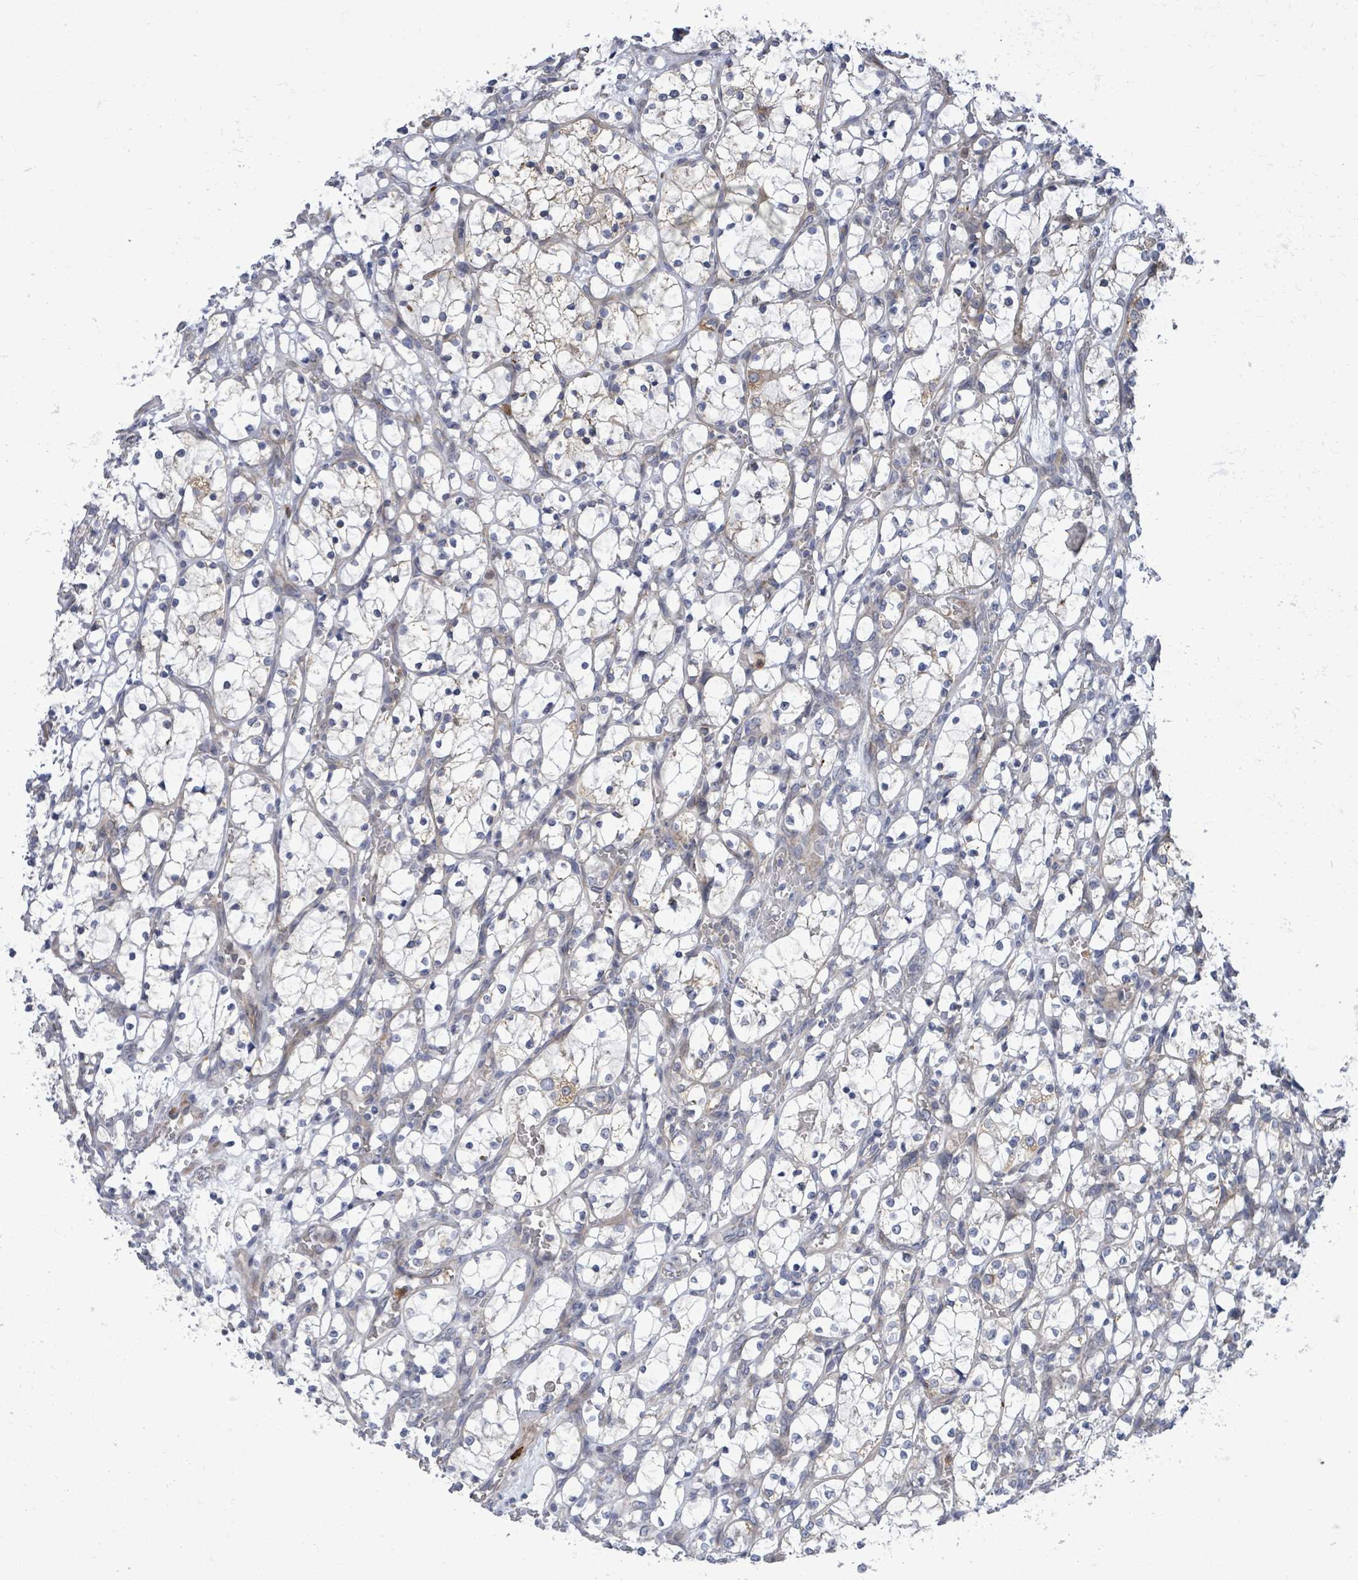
{"staining": {"intensity": "negative", "quantity": "none", "location": "none"}, "tissue": "renal cancer", "cell_type": "Tumor cells", "image_type": "cancer", "snomed": [{"axis": "morphology", "description": "Adenocarcinoma, NOS"}, {"axis": "topography", "description": "Kidney"}], "caption": "Human renal cancer (adenocarcinoma) stained for a protein using immunohistochemistry (IHC) reveals no expression in tumor cells.", "gene": "SAR1A", "patient": {"sex": "female", "age": 69}}